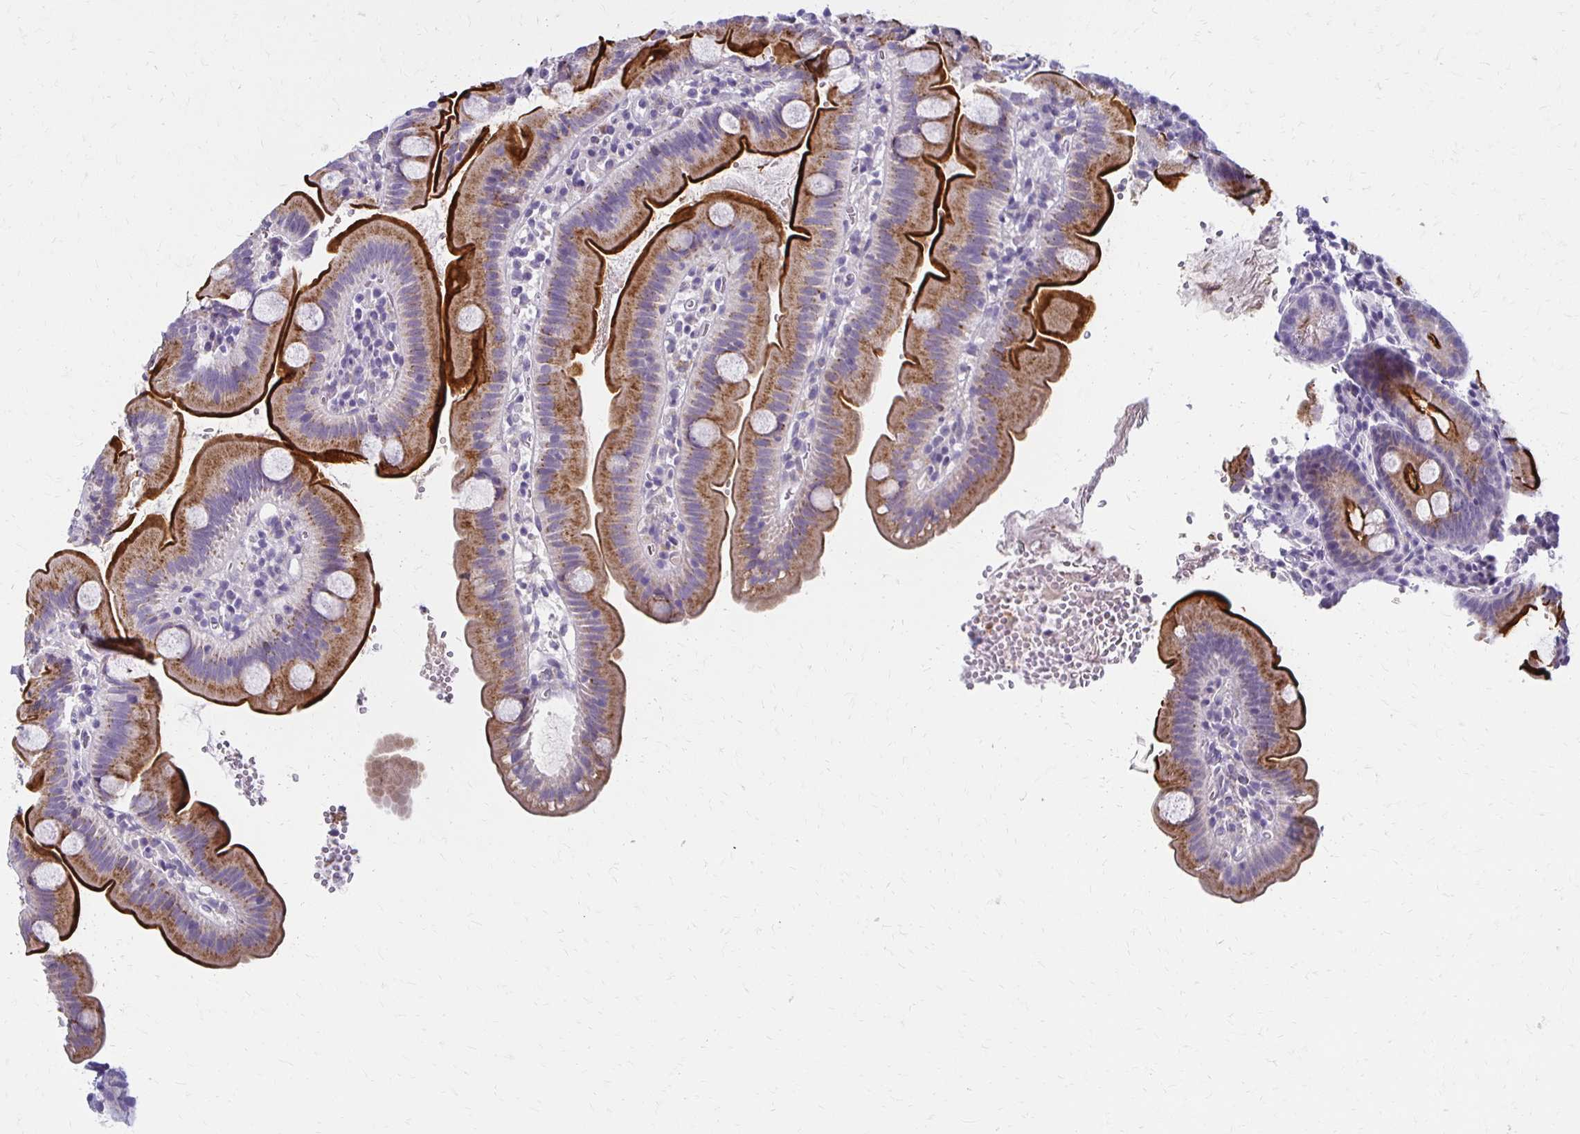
{"staining": {"intensity": "strong", "quantity": "25%-75%", "location": "cytoplasmic/membranous"}, "tissue": "small intestine", "cell_type": "Glandular cells", "image_type": "normal", "snomed": [{"axis": "morphology", "description": "Normal tissue, NOS"}, {"axis": "topography", "description": "Small intestine"}], "caption": "IHC staining of benign small intestine, which shows high levels of strong cytoplasmic/membranous positivity in approximately 25%-75% of glandular cells indicating strong cytoplasmic/membranous protein positivity. The staining was performed using DAB (3,3'-diaminobenzidine) (brown) for protein detection and nuclei were counterstained in hematoxylin (blue).", "gene": "BBS12", "patient": {"sex": "female", "age": 68}}